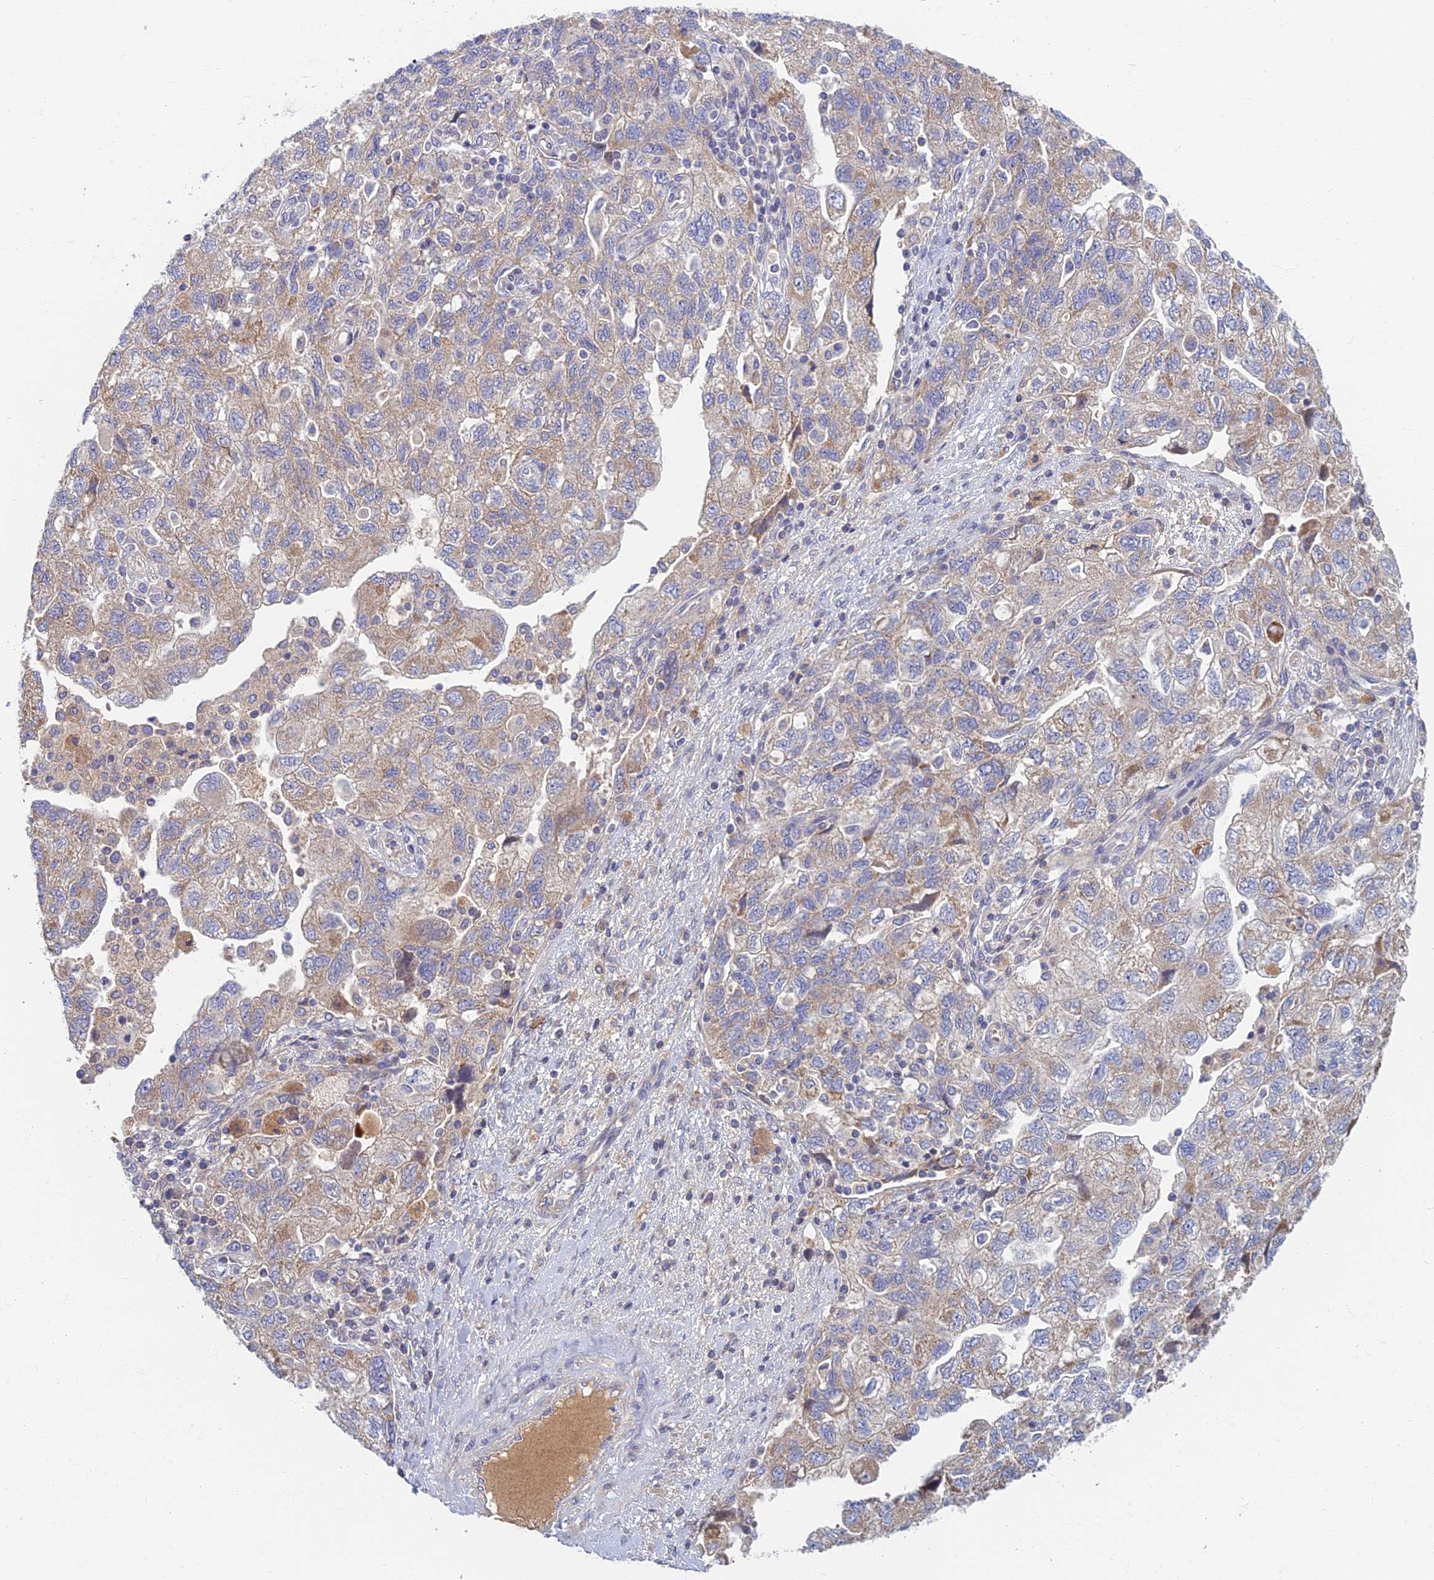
{"staining": {"intensity": "moderate", "quantity": "<25%", "location": "cytoplasmic/membranous"}, "tissue": "ovarian cancer", "cell_type": "Tumor cells", "image_type": "cancer", "snomed": [{"axis": "morphology", "description": "Carcinoma, NOS"}, {"axis": "morphology", "description": "Cystadenocarcinoma, serous, NOS"}, {"axis": "topography", "description": "Ovary"}], "caption": "About <25% of tumor cells in human ovarian cancer display moderate cytoplasmic/membranous protein positivity as visualized by brown immunohistochemical staining.", "gene": "SOGA1", "patient": {"sex": "female", "age": 69}}